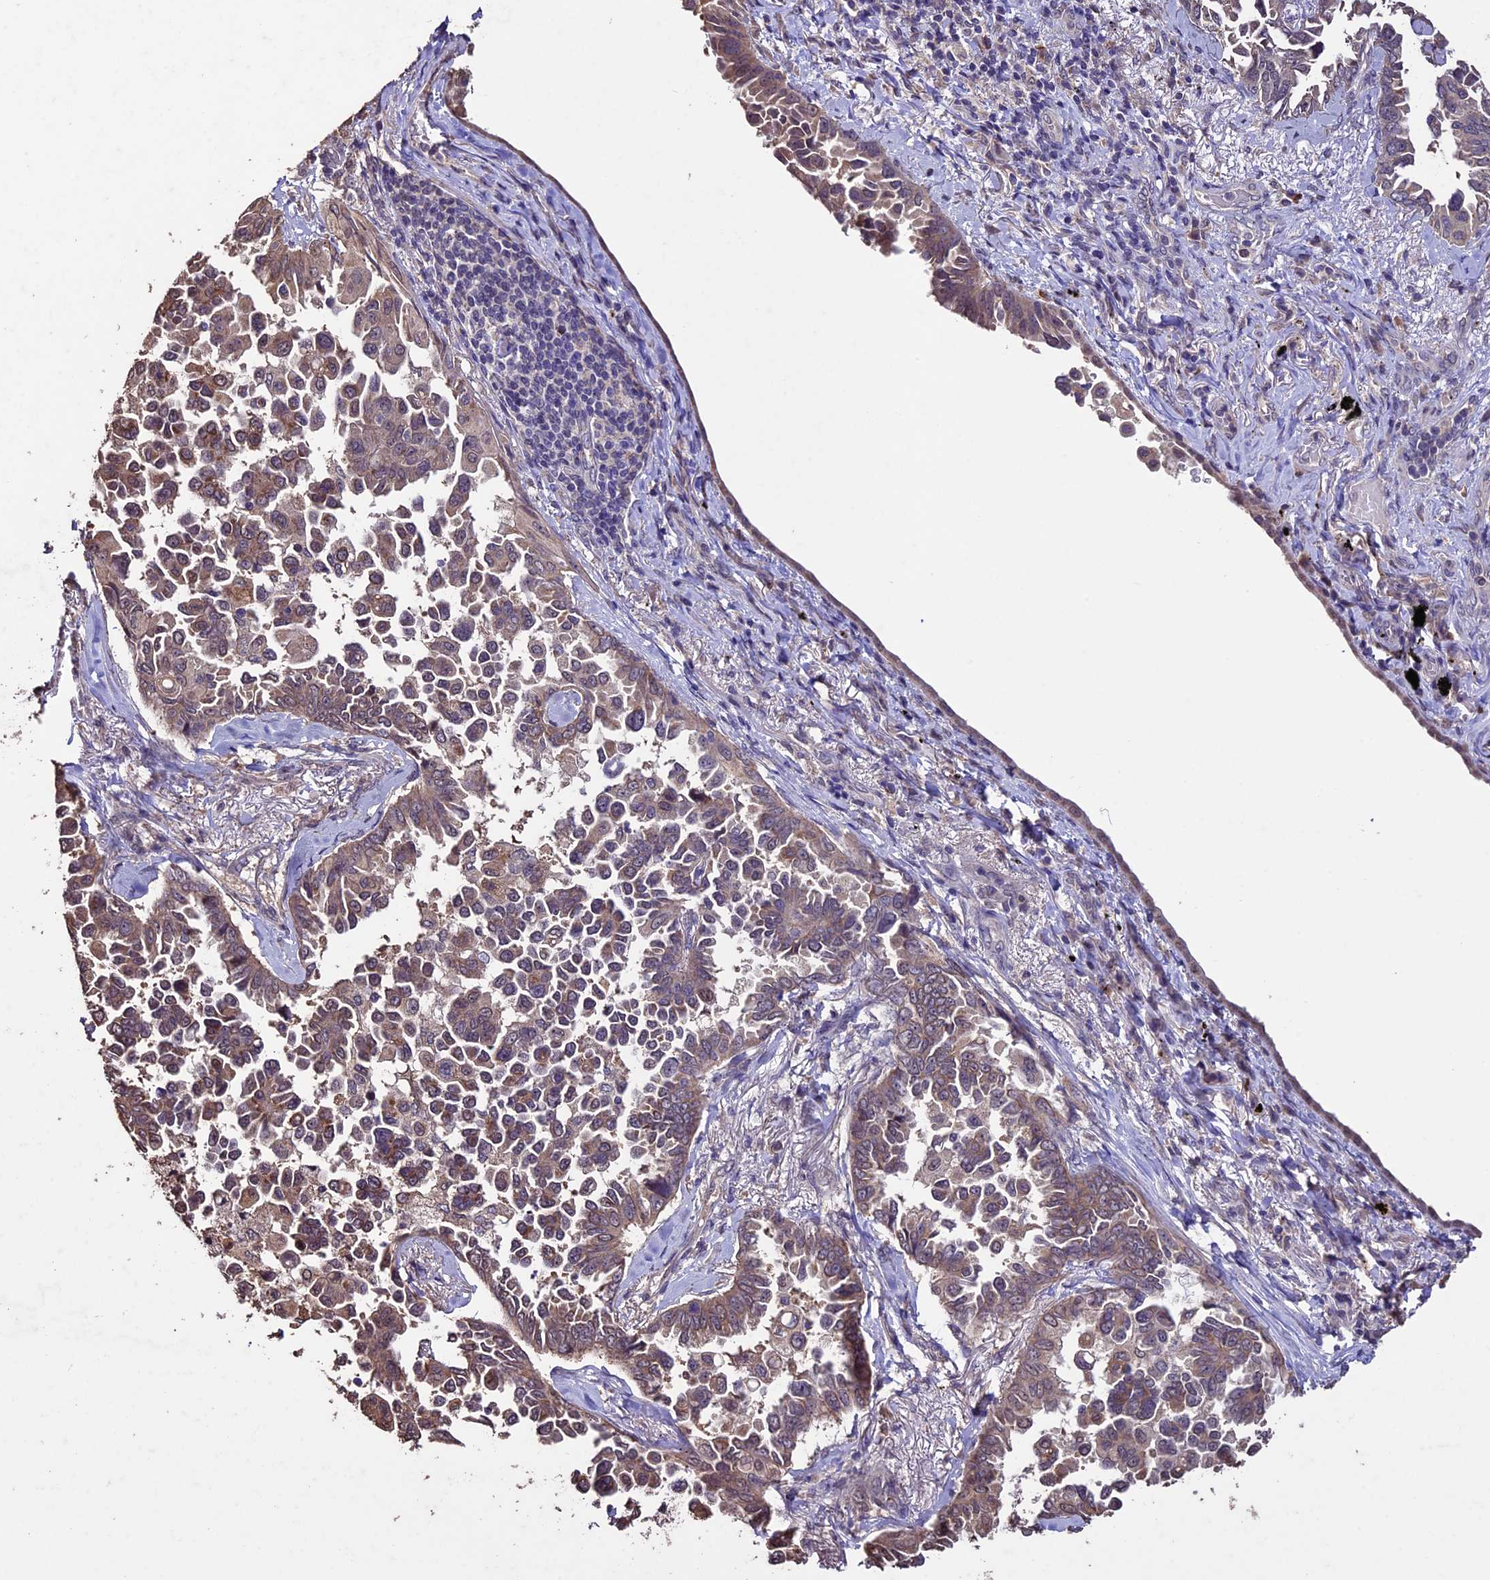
{"staining": {"intensity": "moderate", "quantity": ">75%", "location": "cytoplasmic/membranous"}, "tissue": "lung cancer", "cell_type": "Tumor cells", "image_type": "cancer", "snomed": [{"axis": "morphology", "description": "Adenocarcinoma, NOS"}, {"axis": "topography", "description": "Lung"}], "caption": "Immunohistochemistry of human lung cancer exhibits medium levels of moderate cytoplasmic/membranous expression in approximately >75% of tumor cells.", "gene": "DIS3L", "patient": {"sex": "female", "age": 67}}